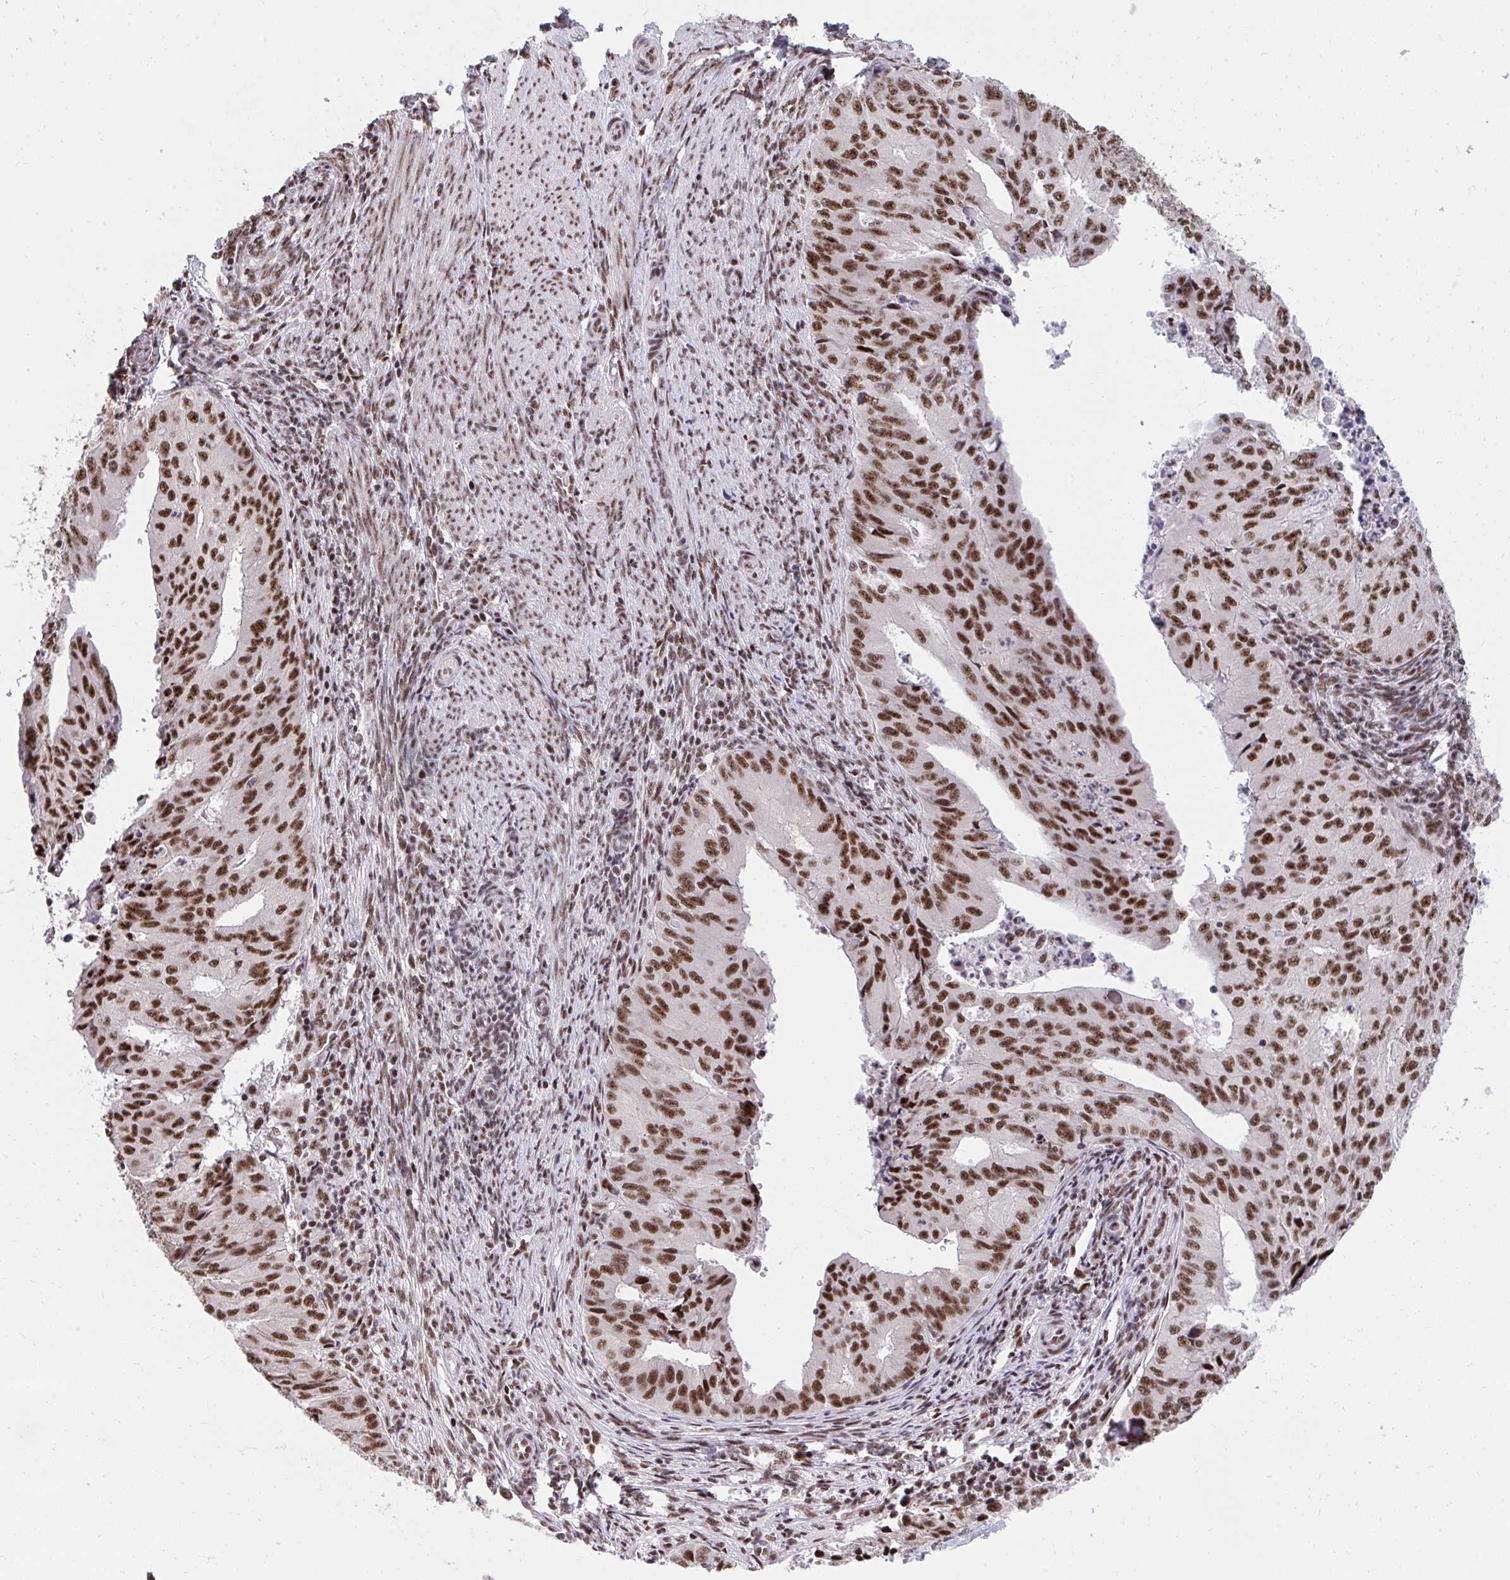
{"staining": {"intensity": "strong", "quantity": ">75%", "location": "nuclear"}, "tissue": "endometrial cancer", "cell_type": "Tumor cells", "image_type": "cancer", "snomed": [{"axis": "morphology", "description": "Adenocarcinoma, NOS"}, {"axis": "topography", "description": "Endometrium"}], "caption": "Protein staining demonstrates strong nuclear expression in about >75% of tumor cells in endometrial adenocarcinoma.", "gene": "SYNE4", "patient": {"sex": "female", "age": 50}}